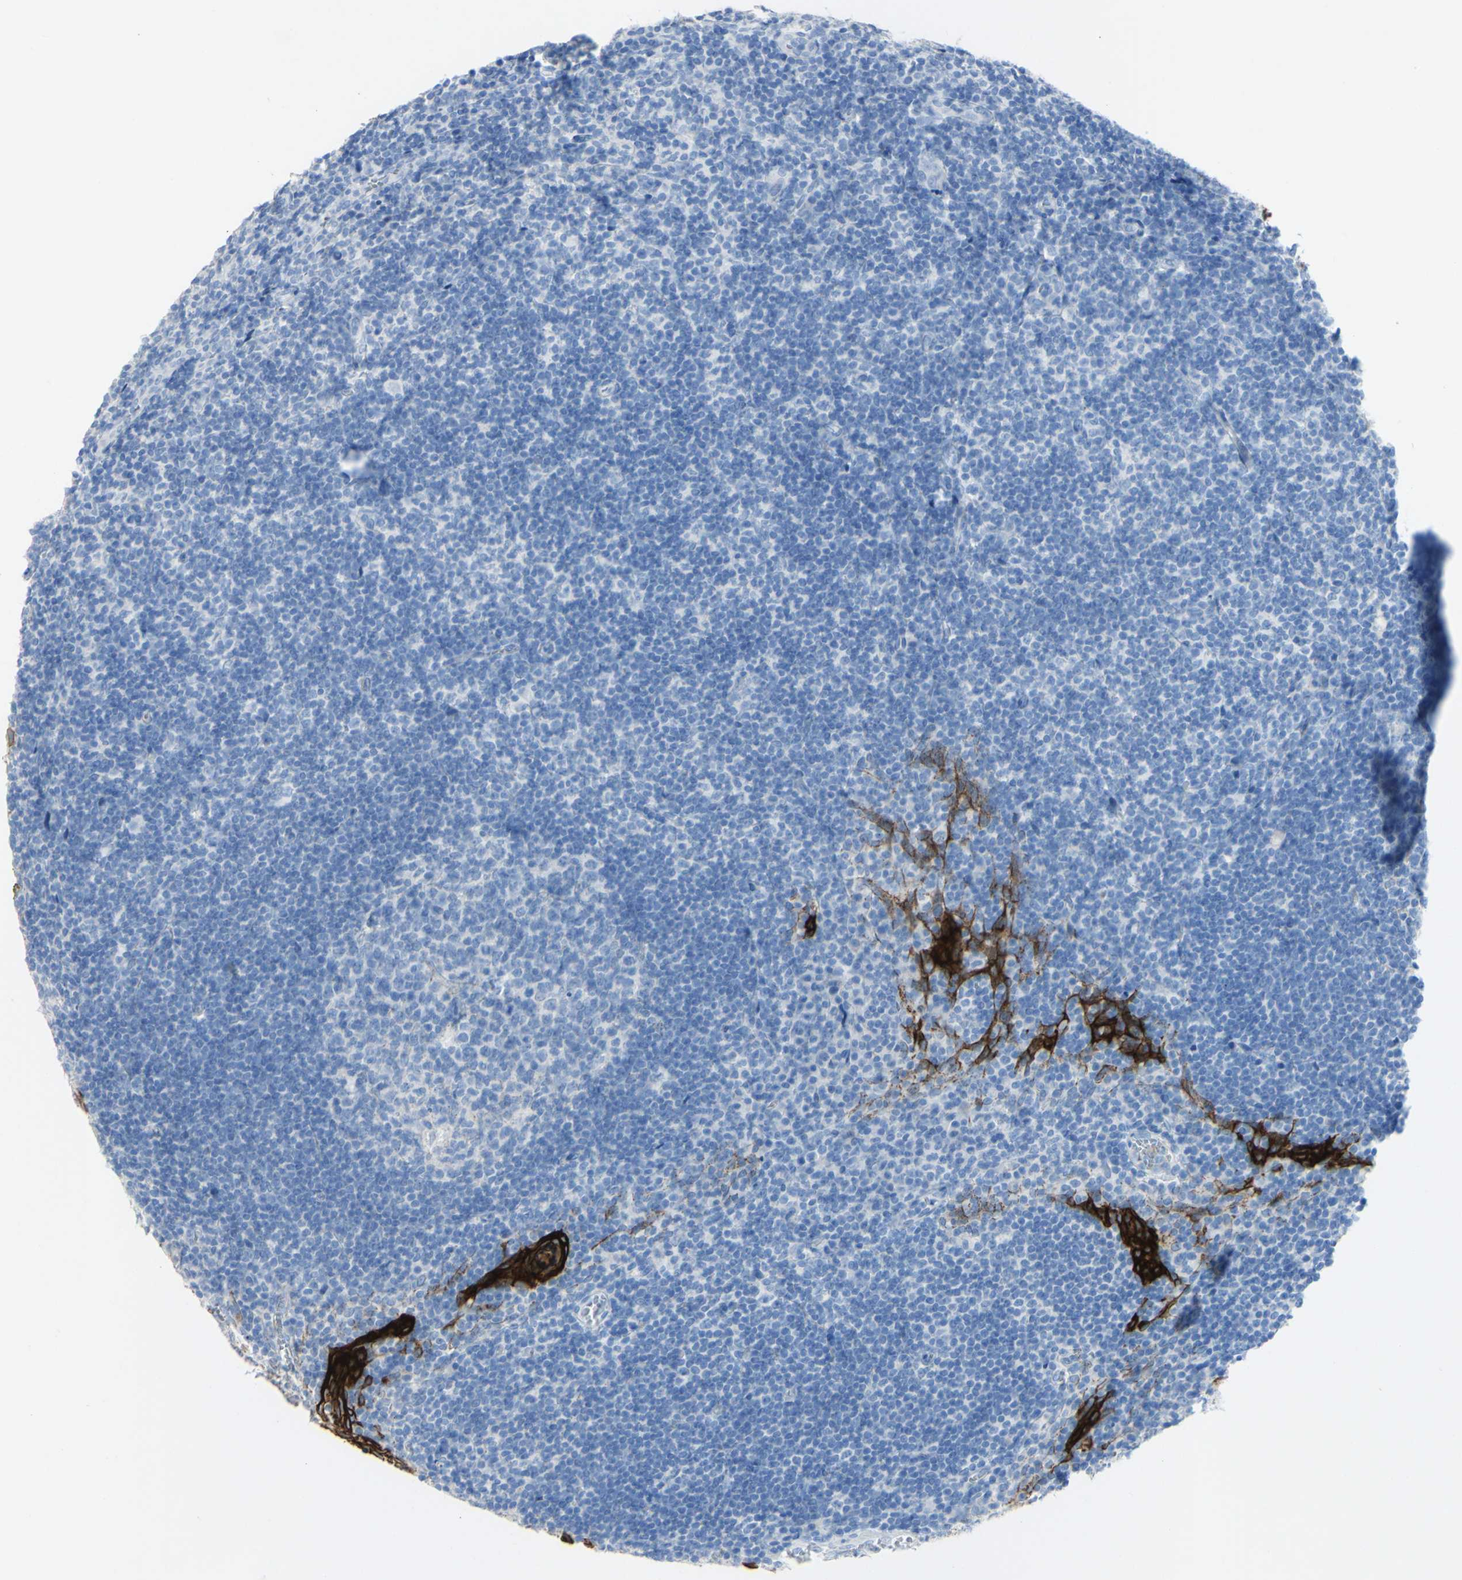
{"staining": {"intensity": "negative", "quantity": "none", "location": "none"}, "tissue": "tonsil", "cell_type": "Germinal center cells", "image_type": "normal", "snomed": [{"axis": "morphology", "description": "Normal tissue, NOS"}, {"axis": "topography", "description": "Tonsil"}], "caption": "Immunohistochemistry photomicrograph of benign tonsil: human tonsil stained with DAB (3,3'-diaminobenzidine) reveals no significant protein staining in germinal center cells. (Immunohistochemistry (ihc), brightfield microscopy, high magnification).", "gene": "DSC2", "patient": {"sex": "male", "age": 37}}